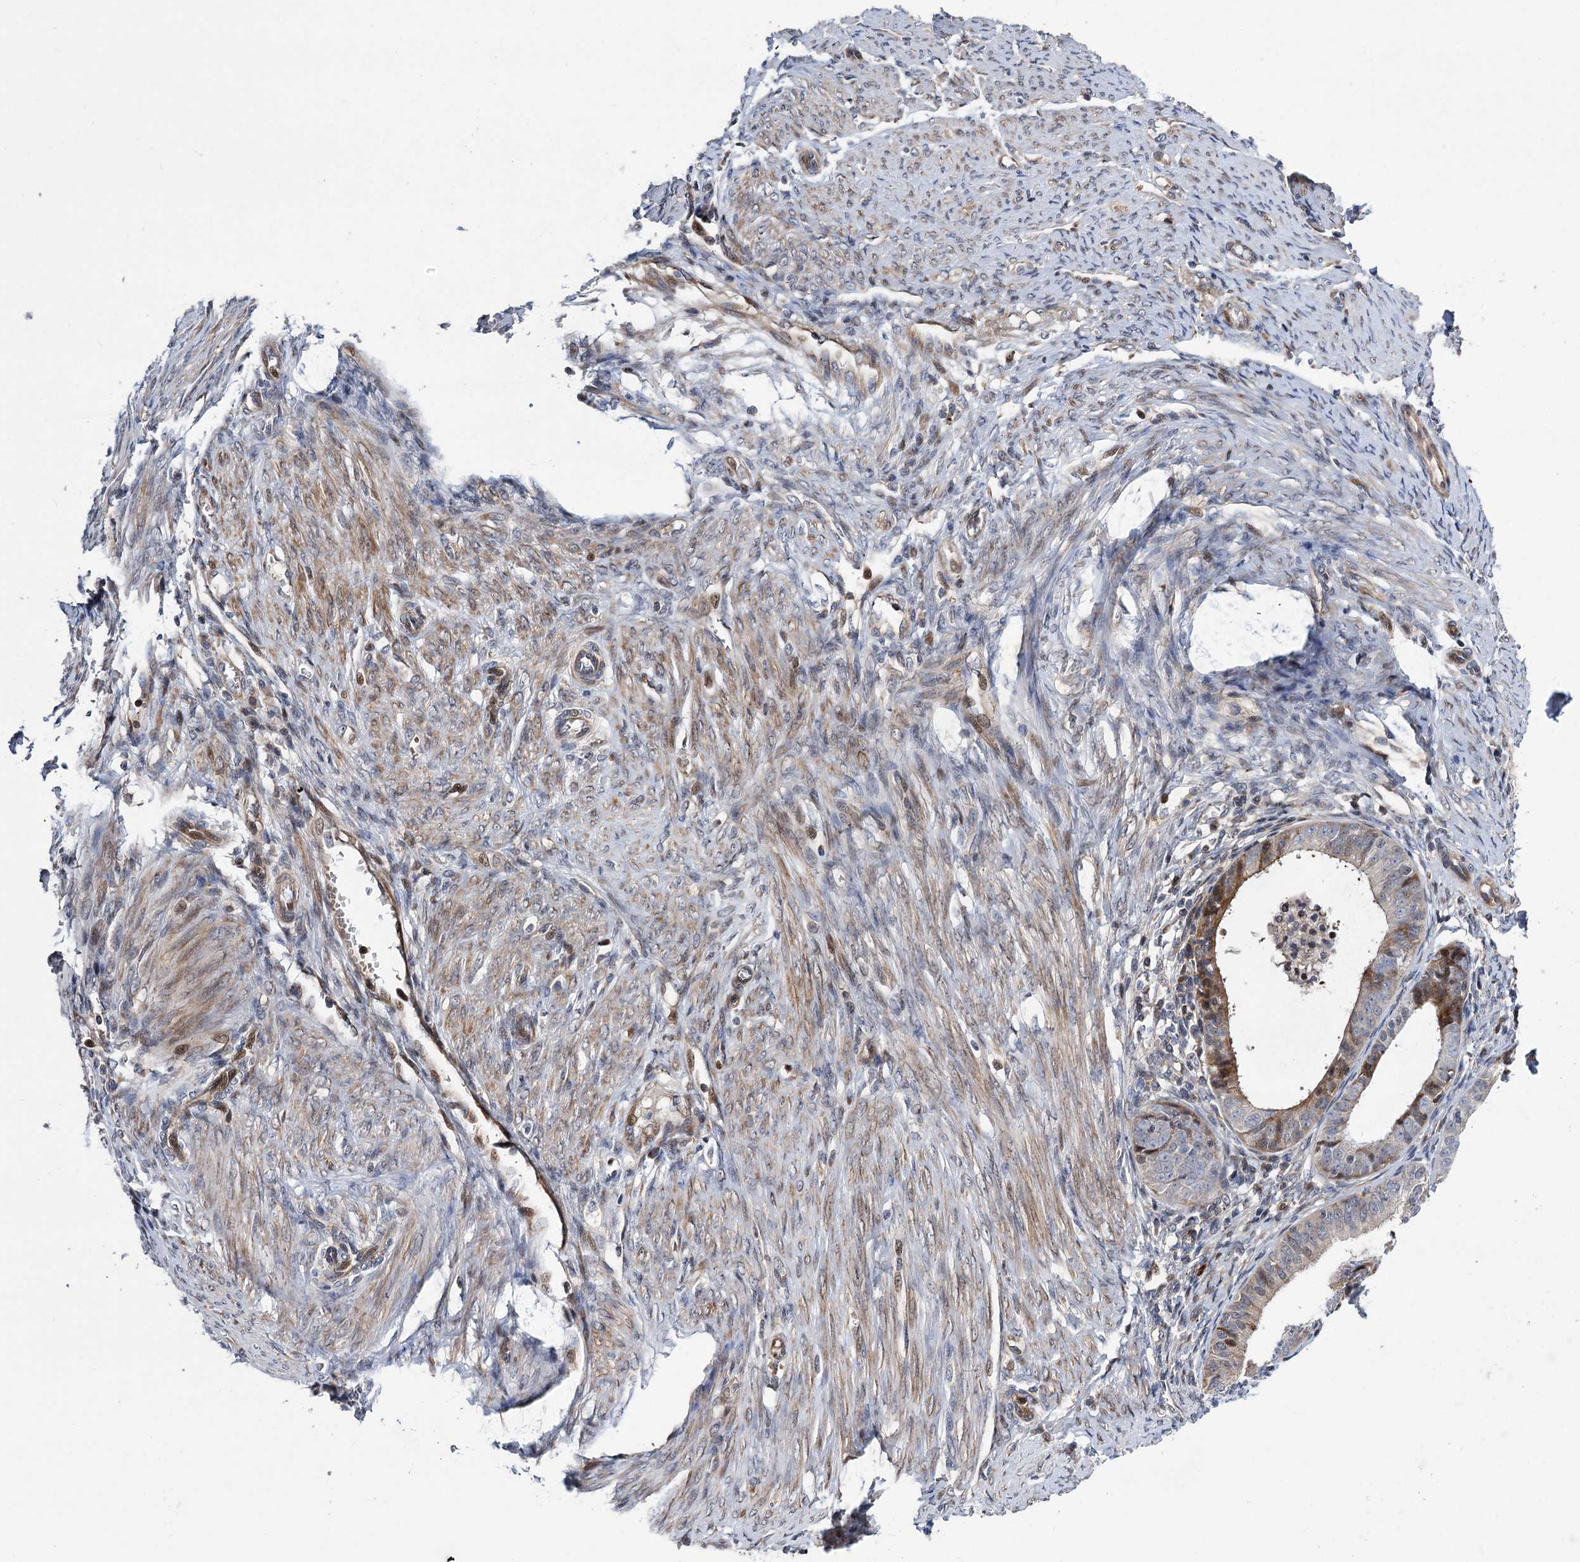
{"staining": {"intensity": "moderate", "quantity": "<25%", "location": "cytoplasmic/membranous"}, "tissue": "endometrial cancer", "cell_type": "Tumor cells", "image_type": "cancer", "snomed": [{"axis": "morphology", "description": "Adenocarcinoma, NOS"}, {"axis": "topography", "description": "Endometrium"}], "caption": "IHC histopathology image of human adenocarcinoma (endometrial) stained for a protein (brown), which exhibits low levels of moderate cytoplasmic/membranous staining in about <25% of tumor cells.", "gene": "UBR1", "patient": {"sex": "female", "age": 51}}